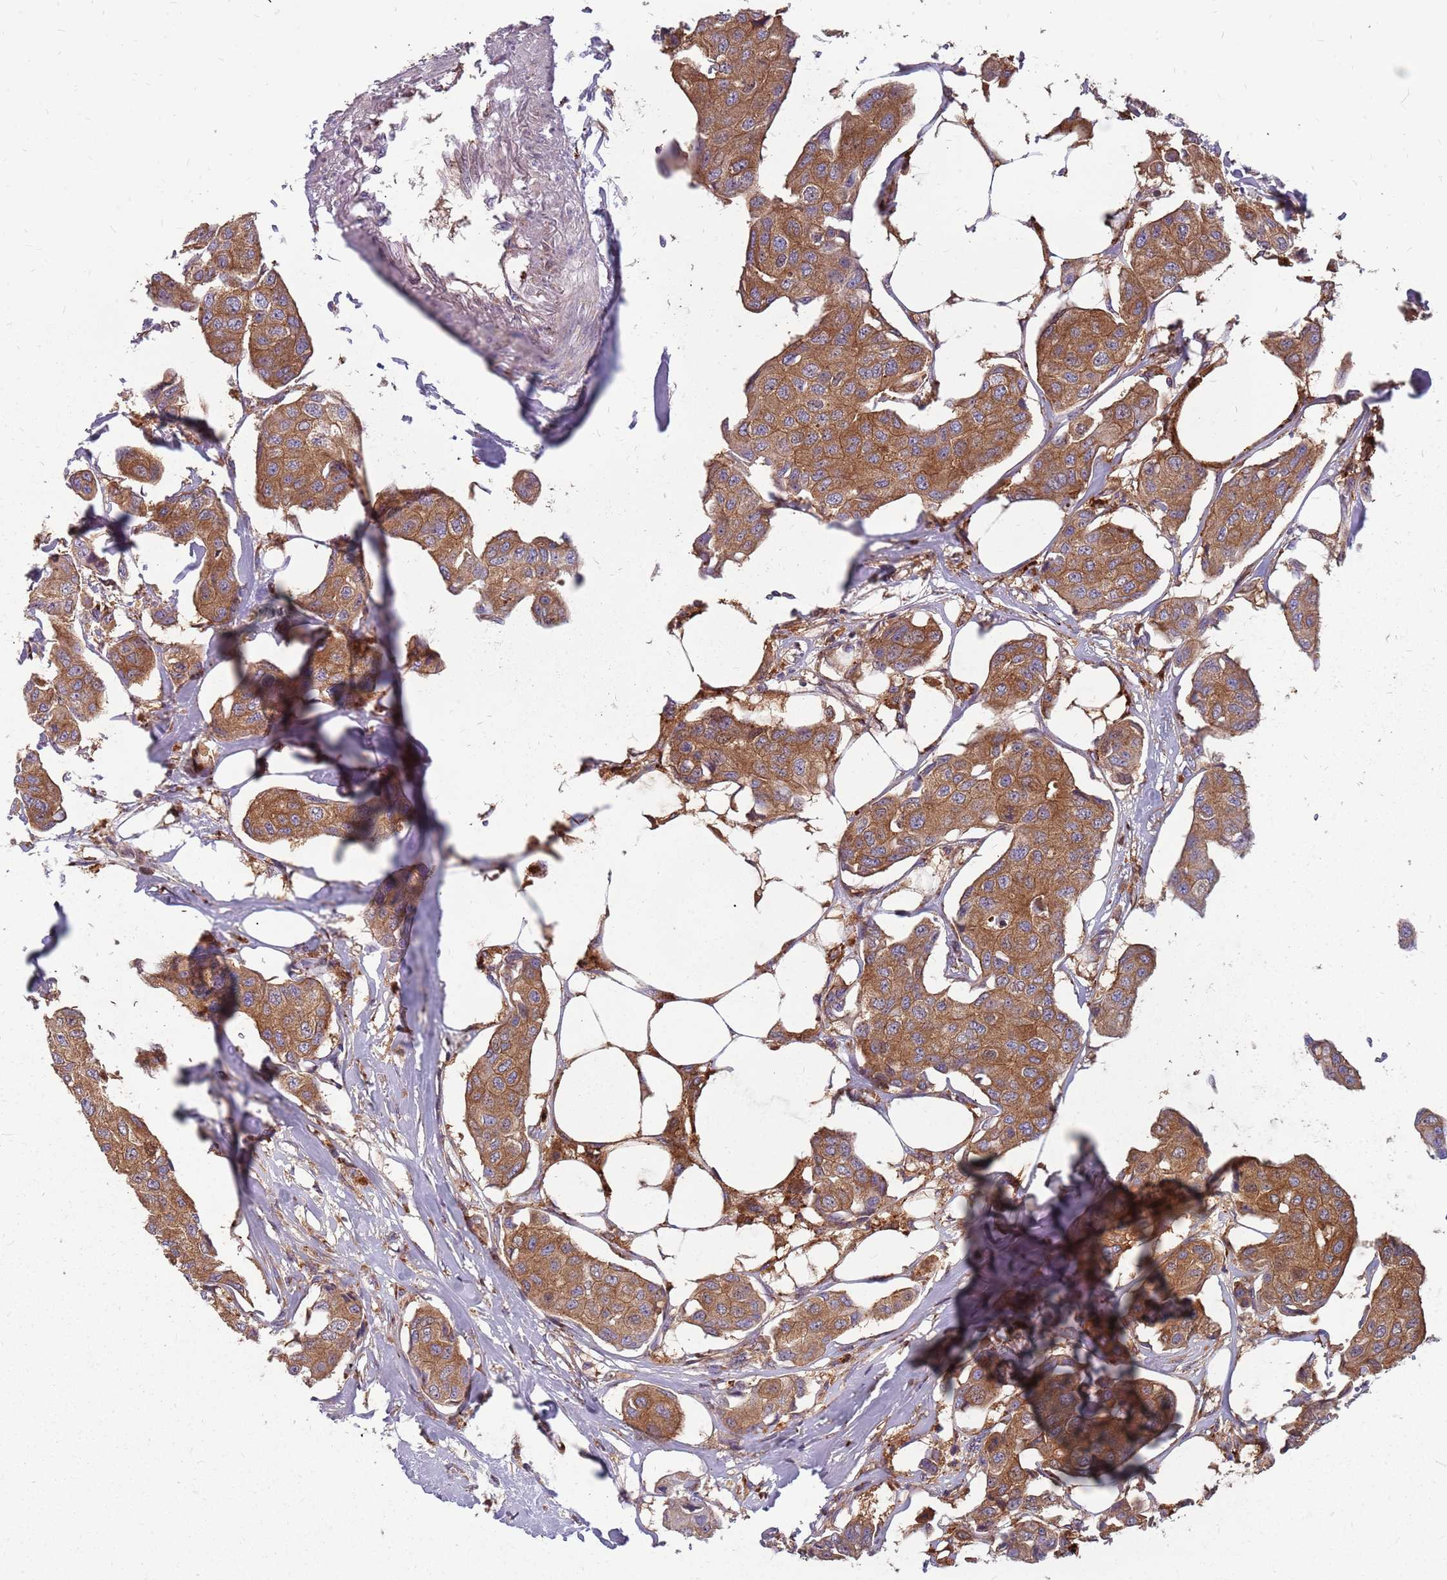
{"staining": {"intensity": "moderate", "quantity": ">75%", "location": "cytoplasmic/membranous"}, "tissue": "breast cancer", "cell_type": "Tumor cells", "image_type": "cancer", "snomed": [{"axis": "morphology", "description": "Duct carcinoma"}, {"axis": "topography", "description": "Breast"}, {"axis": "topography", "description": "Lymph node"}], "caption": "Protein staining reveals moderate cytoplasmic/membranous staining in approximately >75% of tumor cells in breast cancer (intraductal carcinoma).", "gene": "NME4", "patient": {"sex": "female", "age": 80}}